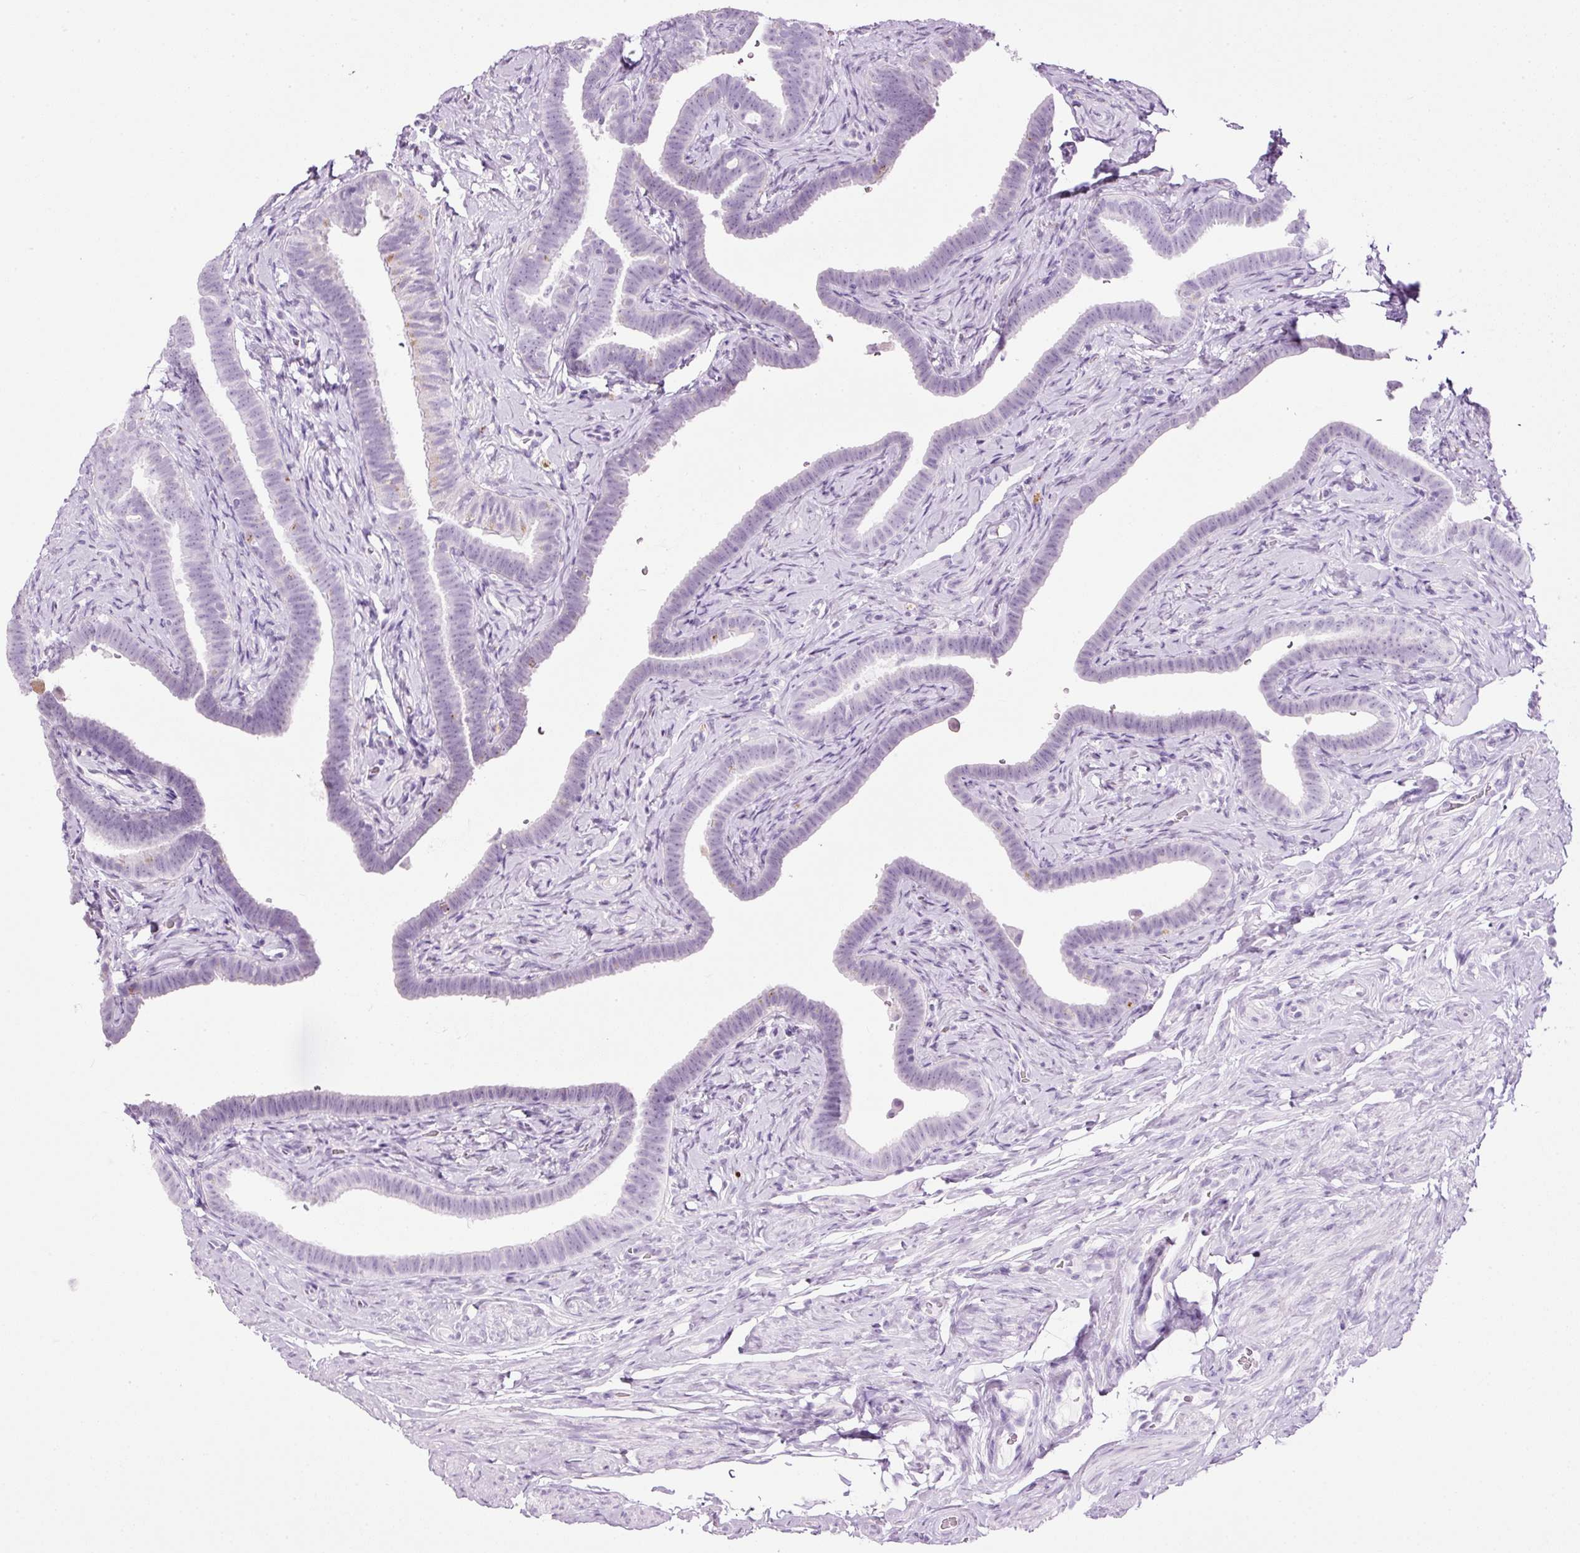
{"staining": {"intensity": "negative", "quantity": "none", "location": "none"}, "tissue": "fallopian tube", "cell_type": "Glandular cells", "image_type": "normal", "snomed": [{"axis": "morphology", "description": "Normal tissue, NOS"}, {"axis": "topography", "description": "Fallopian tube"}], "caption": "An IHC histopathology image of unremarkable fallopian tube is shown. There is no staining in glandular cells of fallopian tube.", "gene": "ZNF639", "patient": {"sex": "female", "age": 69}}